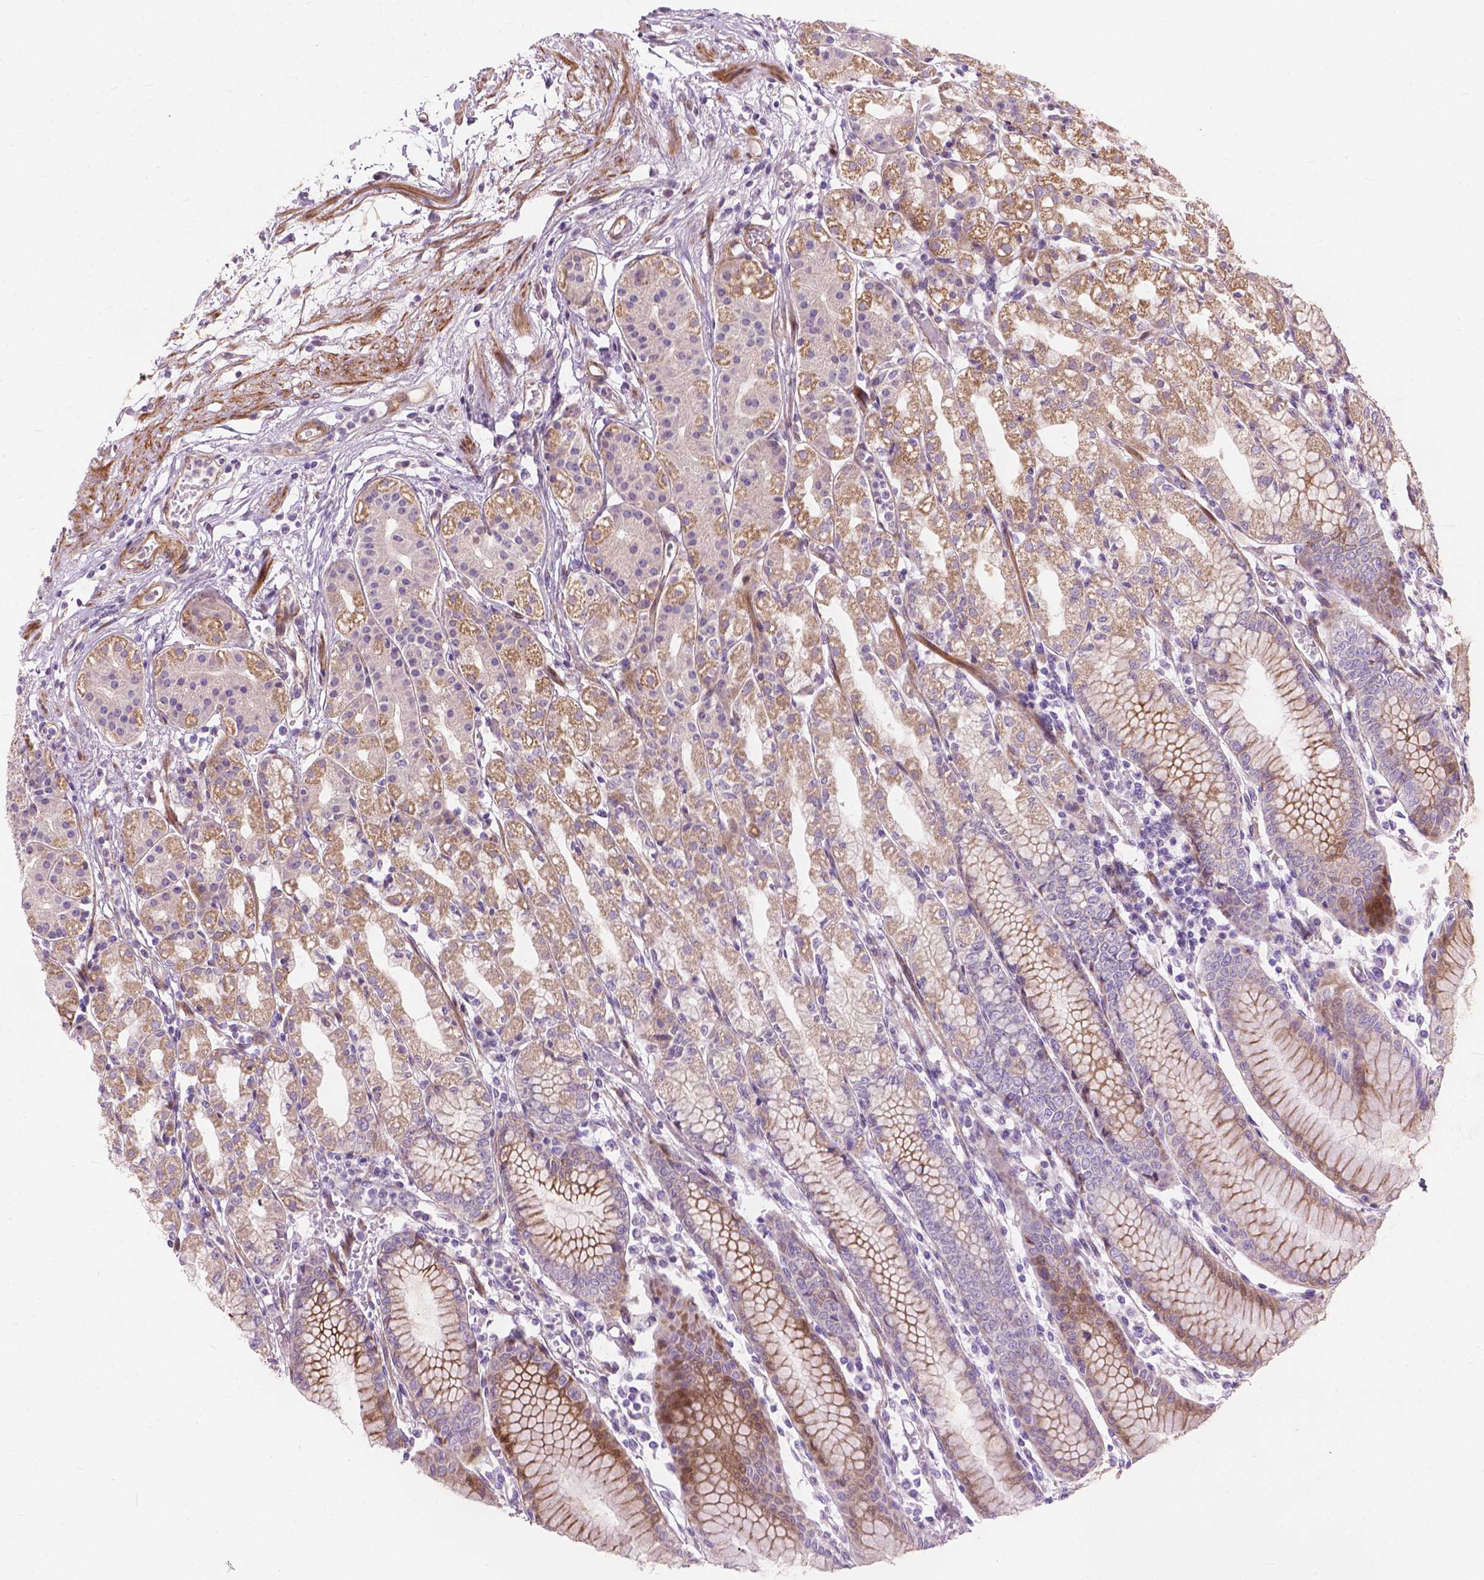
{"staining": {"intensity": "strong", "quantity": "25%-75%", "location": "cytoplasmic/membranous"}, "tissue": "stomach", "cell_type": "Glandular cells", "image_type": "normal", "snomed": [{"axis": "morphology", "description": "Normal tissue, NOS"}, {"axis": "topography", "description": "Skeletal muscle"}, {"axis": "topography", "description": "Stomach"}], "caption": "Immunohistochemical staining of unremarkable human stomach demonstrates 25%-75% levels of strong cytoplasmic/membranous protein positivity in approximately 25%-75% of glandular cells.", "gene": "MORN1", "patient": {"sex": "female", "age": 57}}